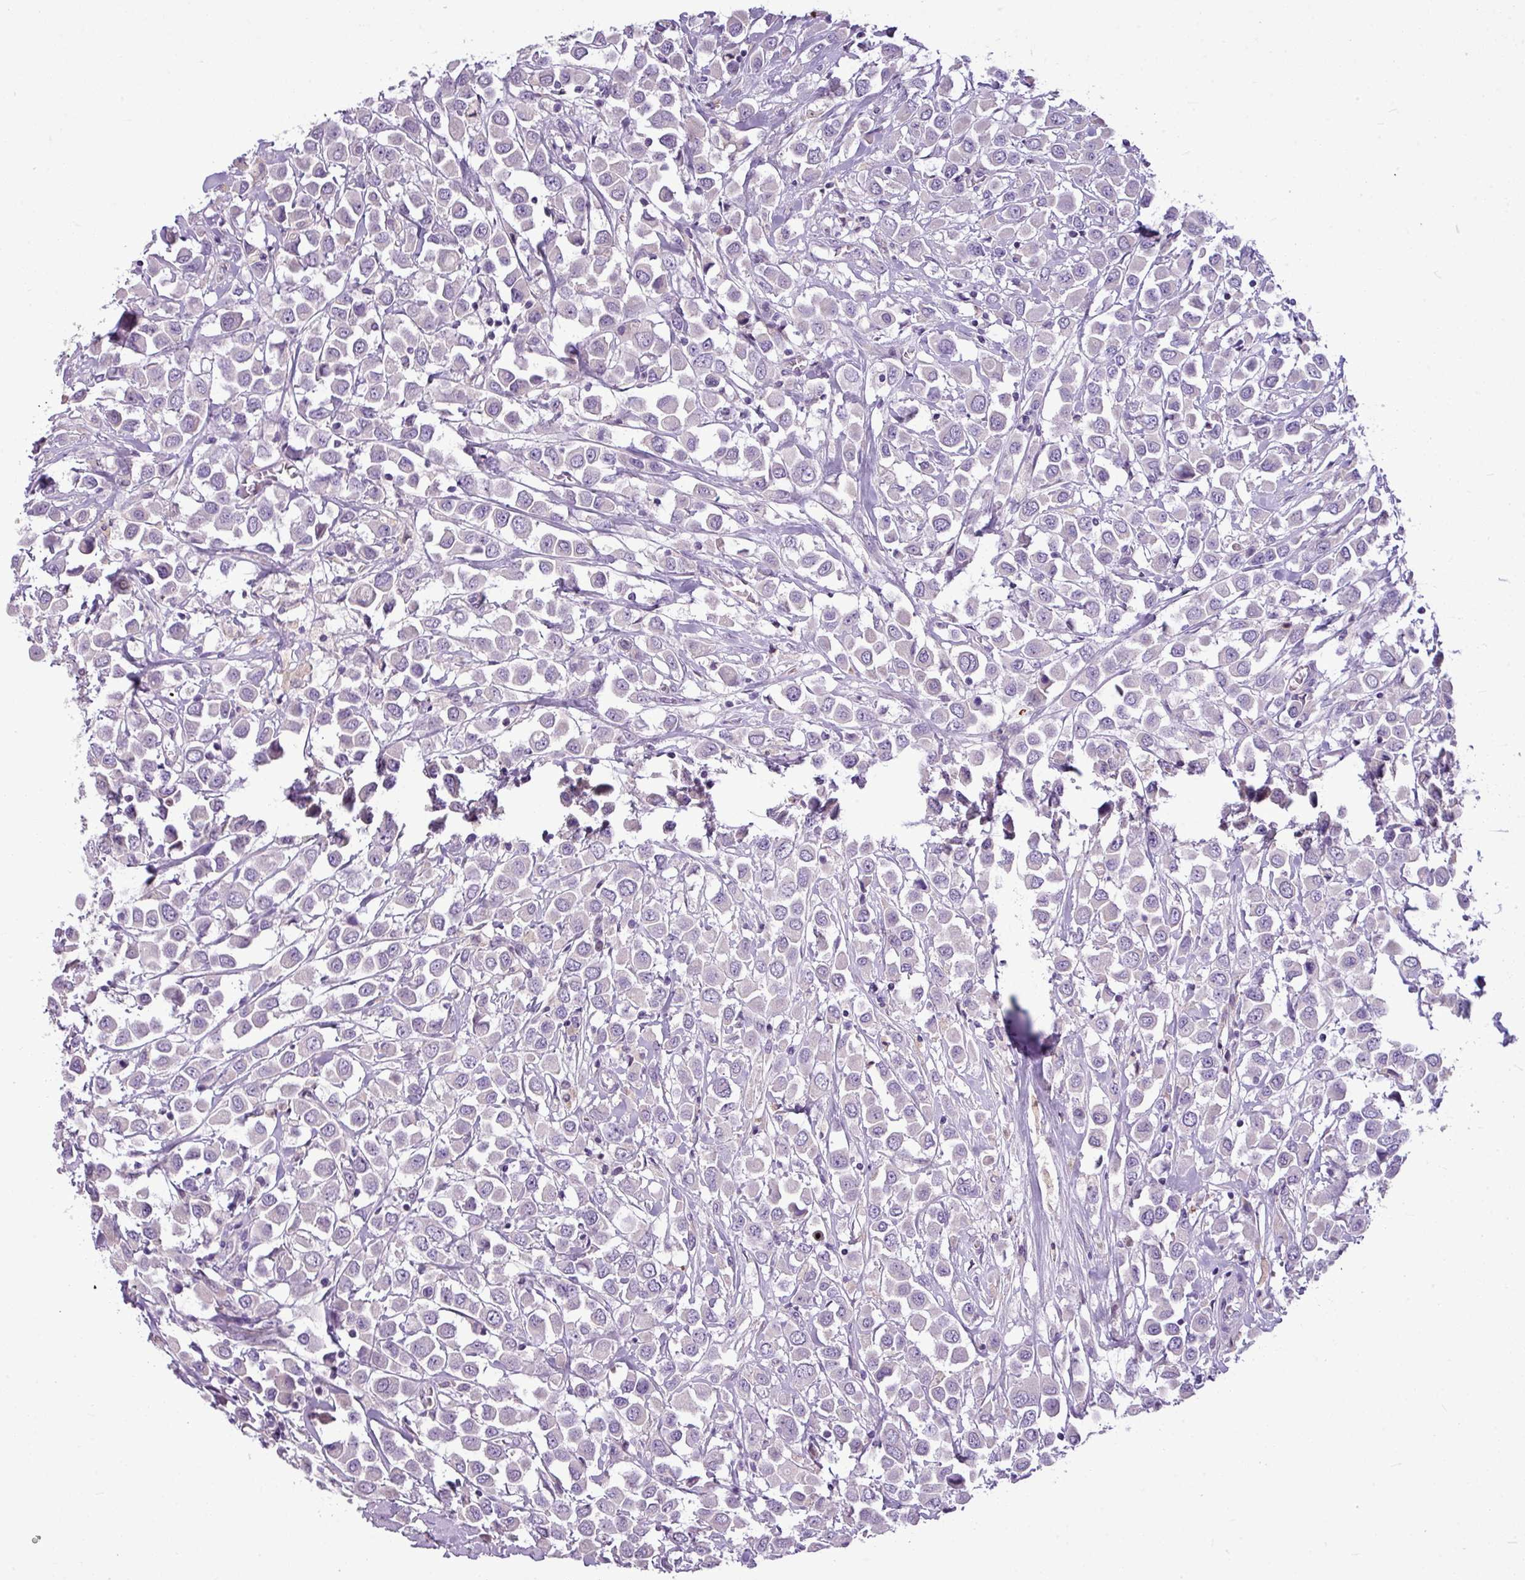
{"staining": {"intensity": "negative", "quantity": "none", "location": "none"}, "tissue": "breast cancer", "cell_type": "Tumor cells", "image_type": "cancer", "snomed": [{"axis": "morphology", "description": "Duct carcinoma"}, {"axis": "topography", "description": "Breast"}], "caption": "A micrograph of breast infiltrating ductal carcinoma stained for a protein displays no brown staining in tumor cells.", "gene": "IL17A", "patient": {"sex": "female", "age": 61}}